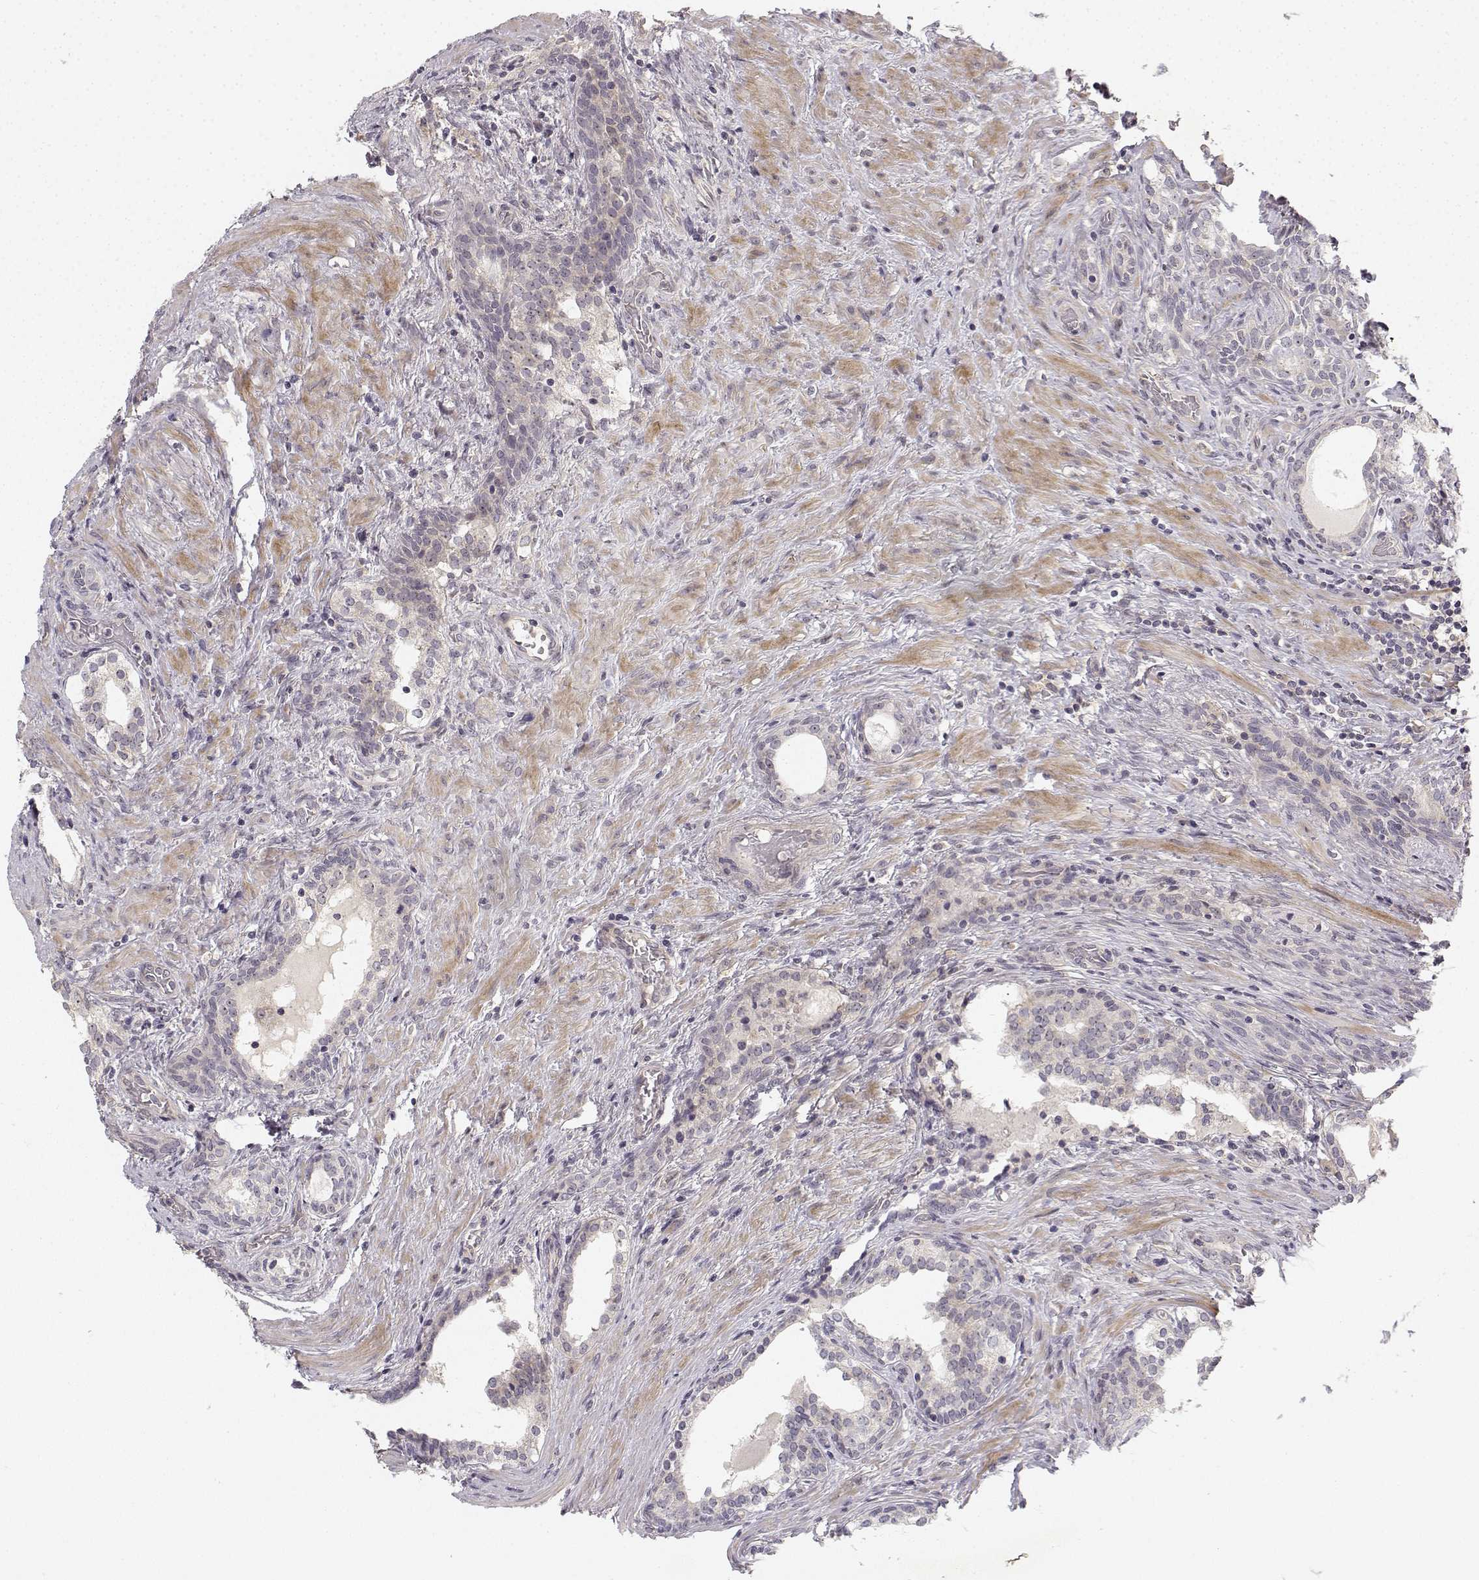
{"staining": {"intensity": "negative", "quantity": "none", "location": "none"}, "tissue": "prostate cancer", "cell_type": "Tumor cells", "image_type": "cancer", "snomed": [{"axis": "morphology", "description": "Adenocarcinoma, NOS"}, {"axis": "morphology", "description": "Adenocarcinoma, High grade"}, {"axis": "topography", "description": "Prostate"}], "caption": "DAB (3,3'-diaminobenzidine) immunohistochemical staining of human prostate cancer demonstrates no significant positivity in tumor cells.", "gene": "MED12L", "patient": {"sex": "male", "age": 61}}